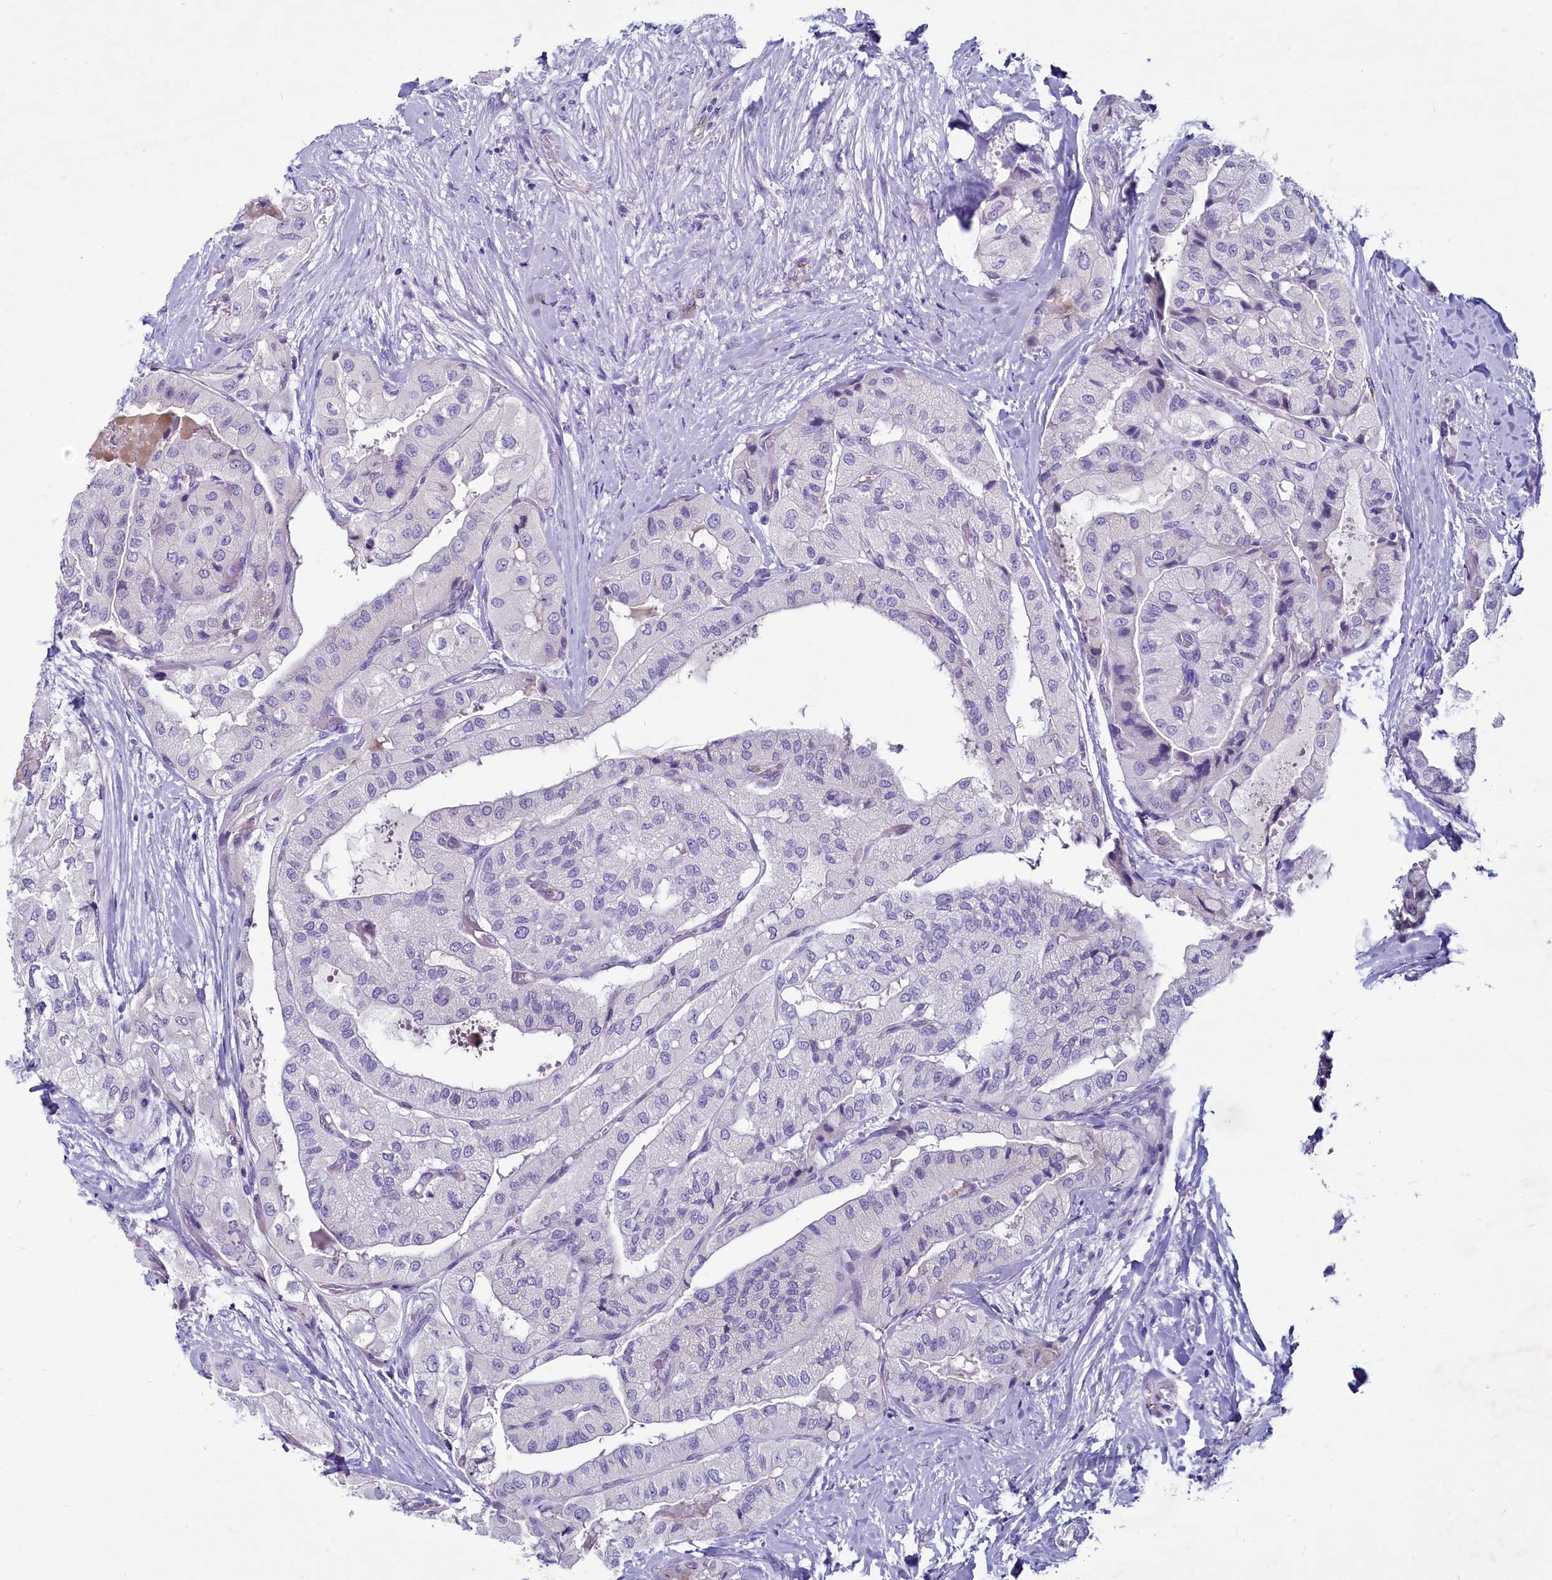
{"staining": {"intensity": "negative", "quantity": "none", "location": "none"}, "tissue": "thyroid cancer", "cell_type": "Tumor cells", "image_type": "cancer", "snomed": [{"axis": "morphology", "description": "Papillary adenocarcinoma, NOS"}, {"axis": "topography", "description": "Thyroid gland"}], "caption": "Tumor cells are negative for brown protein staining in thyroid cancer.", "gene": "INSC", "patient": {"sex": "female", "age": 59}}